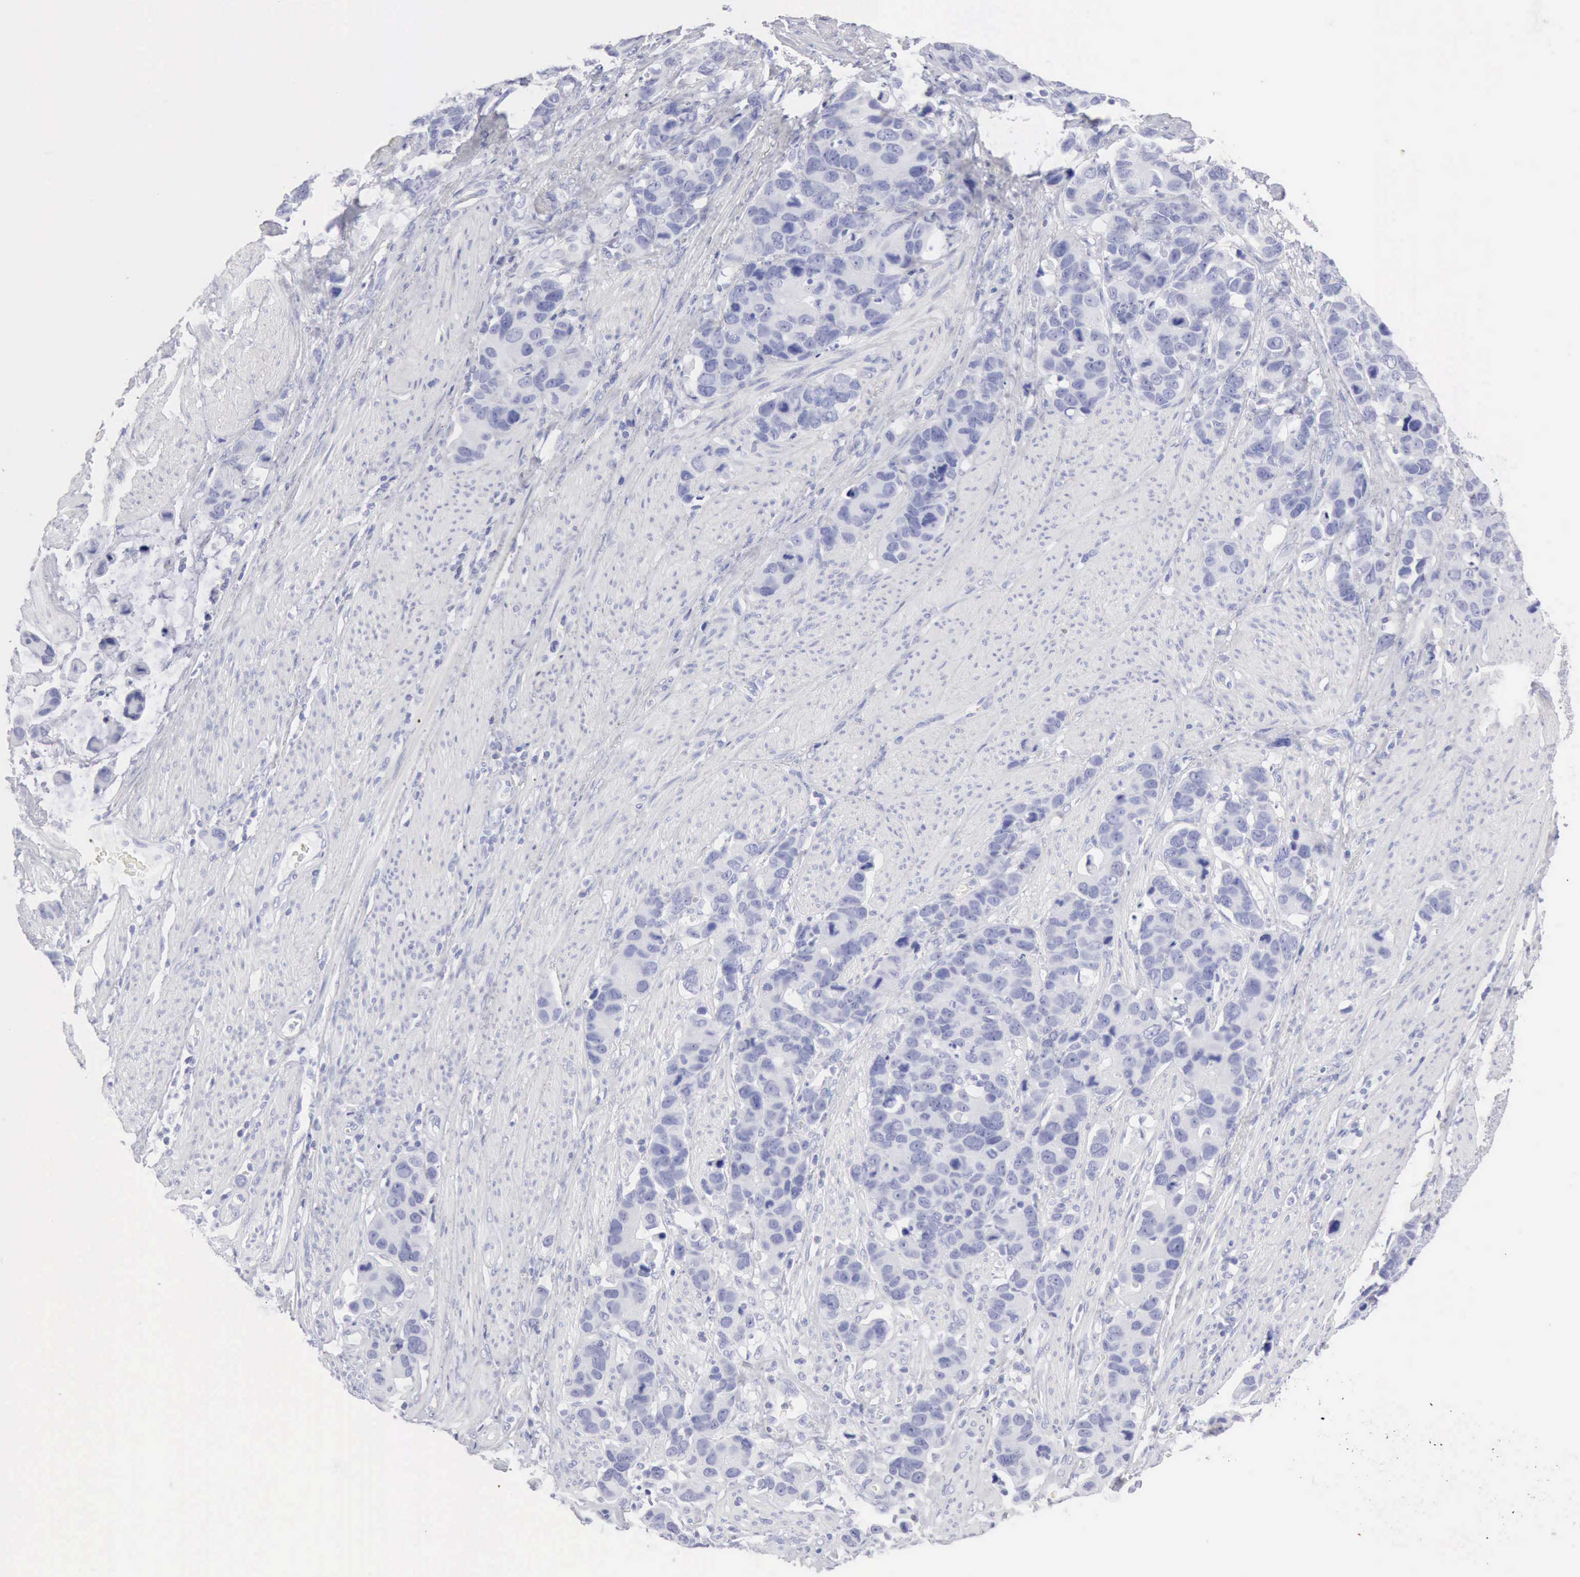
{"staining": {"intensity": "negative", "quantity": "none", "location": "none"}, "tissue": "stomach cancer", "cell_type": "Tumor cells", "image_type": "cancer", "snomed": [{"axis": "morphology", "description": "Adenocarcinoma, NOS"}, {"axis": "topography", "description": "Stomach, upper"}], "caption": "Stomach cancer was stained to show a protein in brown. There is no significant expression in tumor cells.", "gene": "KRT5", "patient": {"sex": "male", "age": 71}}